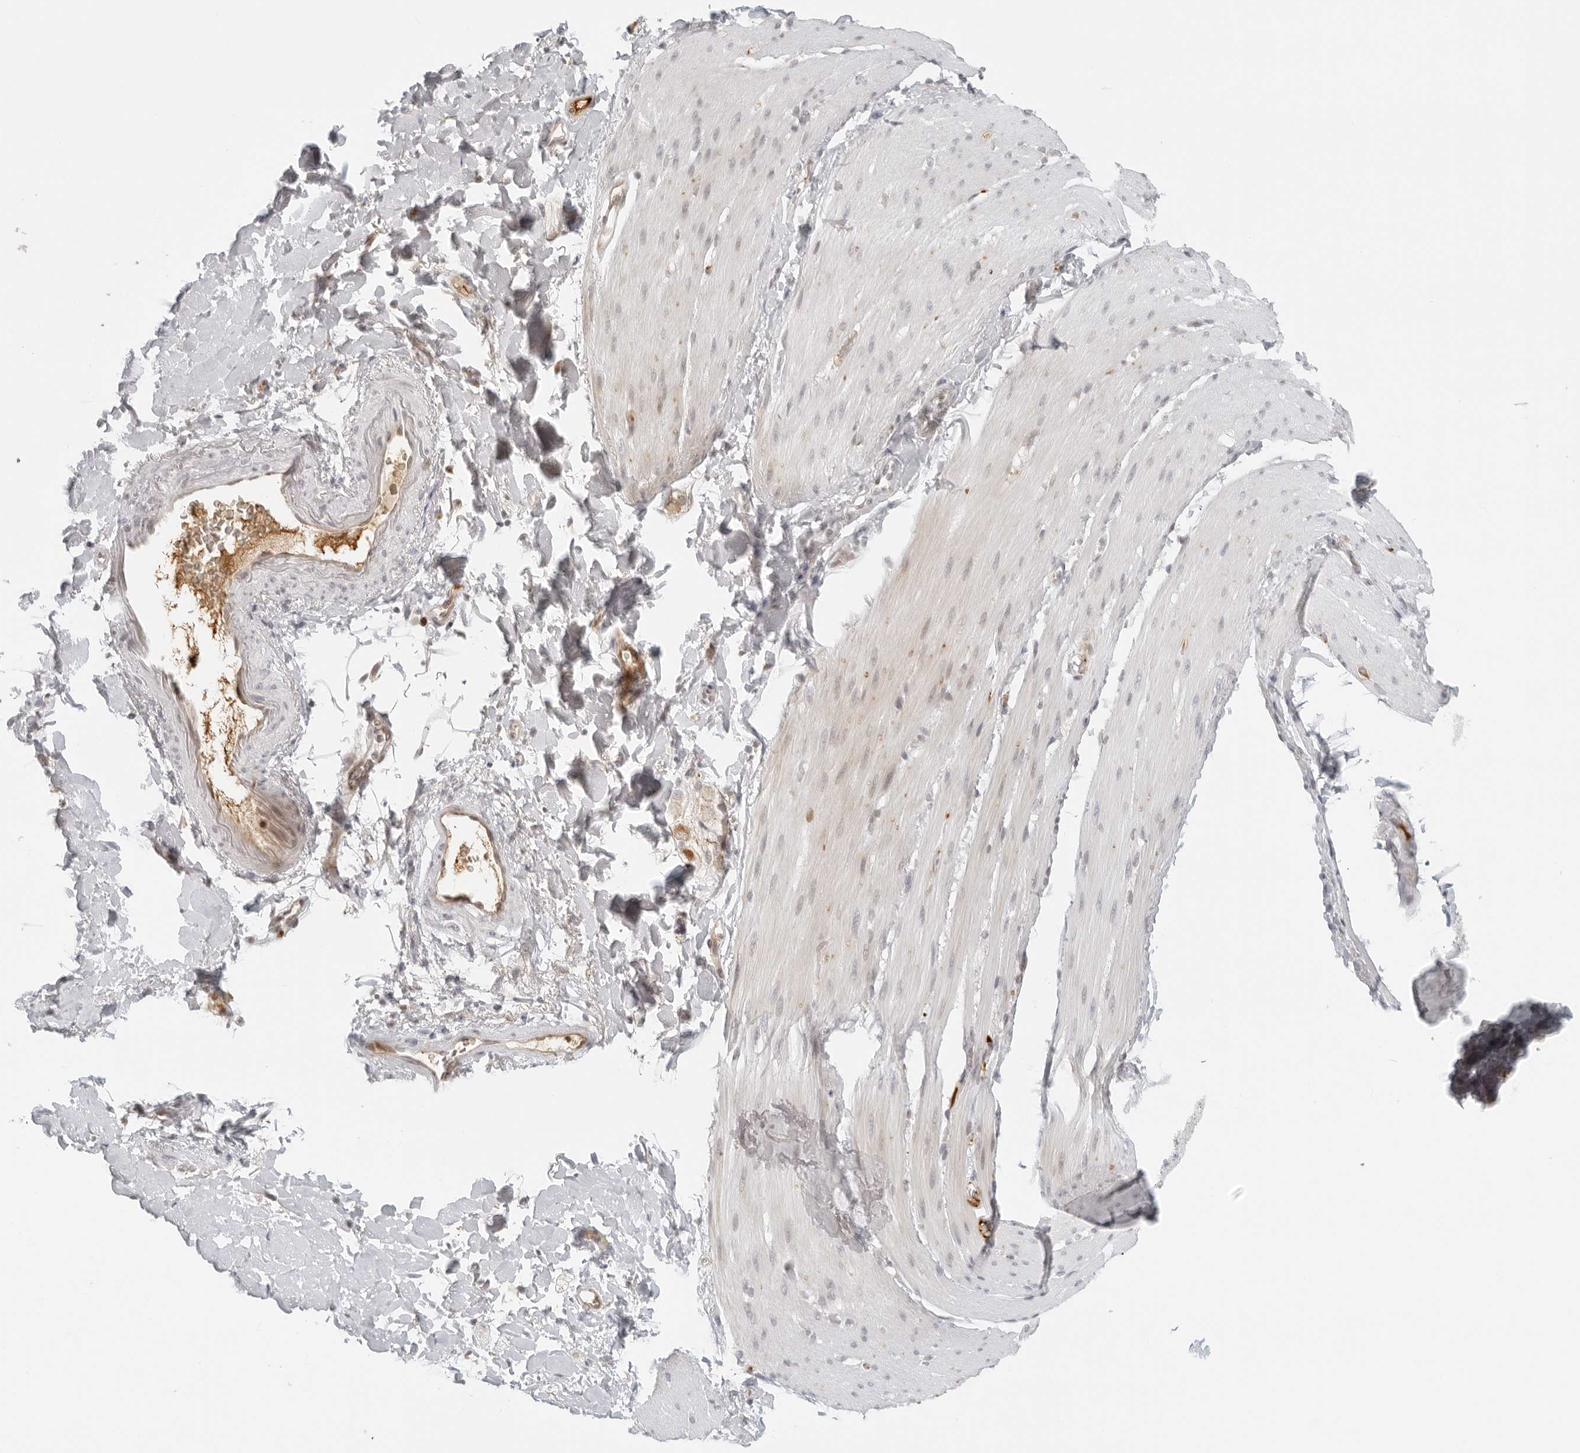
{"staining": {"intensity": "negative", "quantity": "none", "location": "none"}, "tissue": "smooth muscle", "cell_type": "Smooth muscle cells", "image_type": "normal", "snomed": [{"axis": "morphology", "description": "Normal tissue, NOS"}, {"axis": "topography", "description": "Smooth muscle"}, {"axis": "topography", "description": "Small intestine"}], "caption": "Immunohistochemistry of unremarkable smooth muscle reveals no expression in smooth muscle cells. (DAB immunohistochemistry (IHC) visualized using brightfield microscopy, high magnification).", "gene": "ZNF678", "patient": {"sex": "female", "age": 84}}